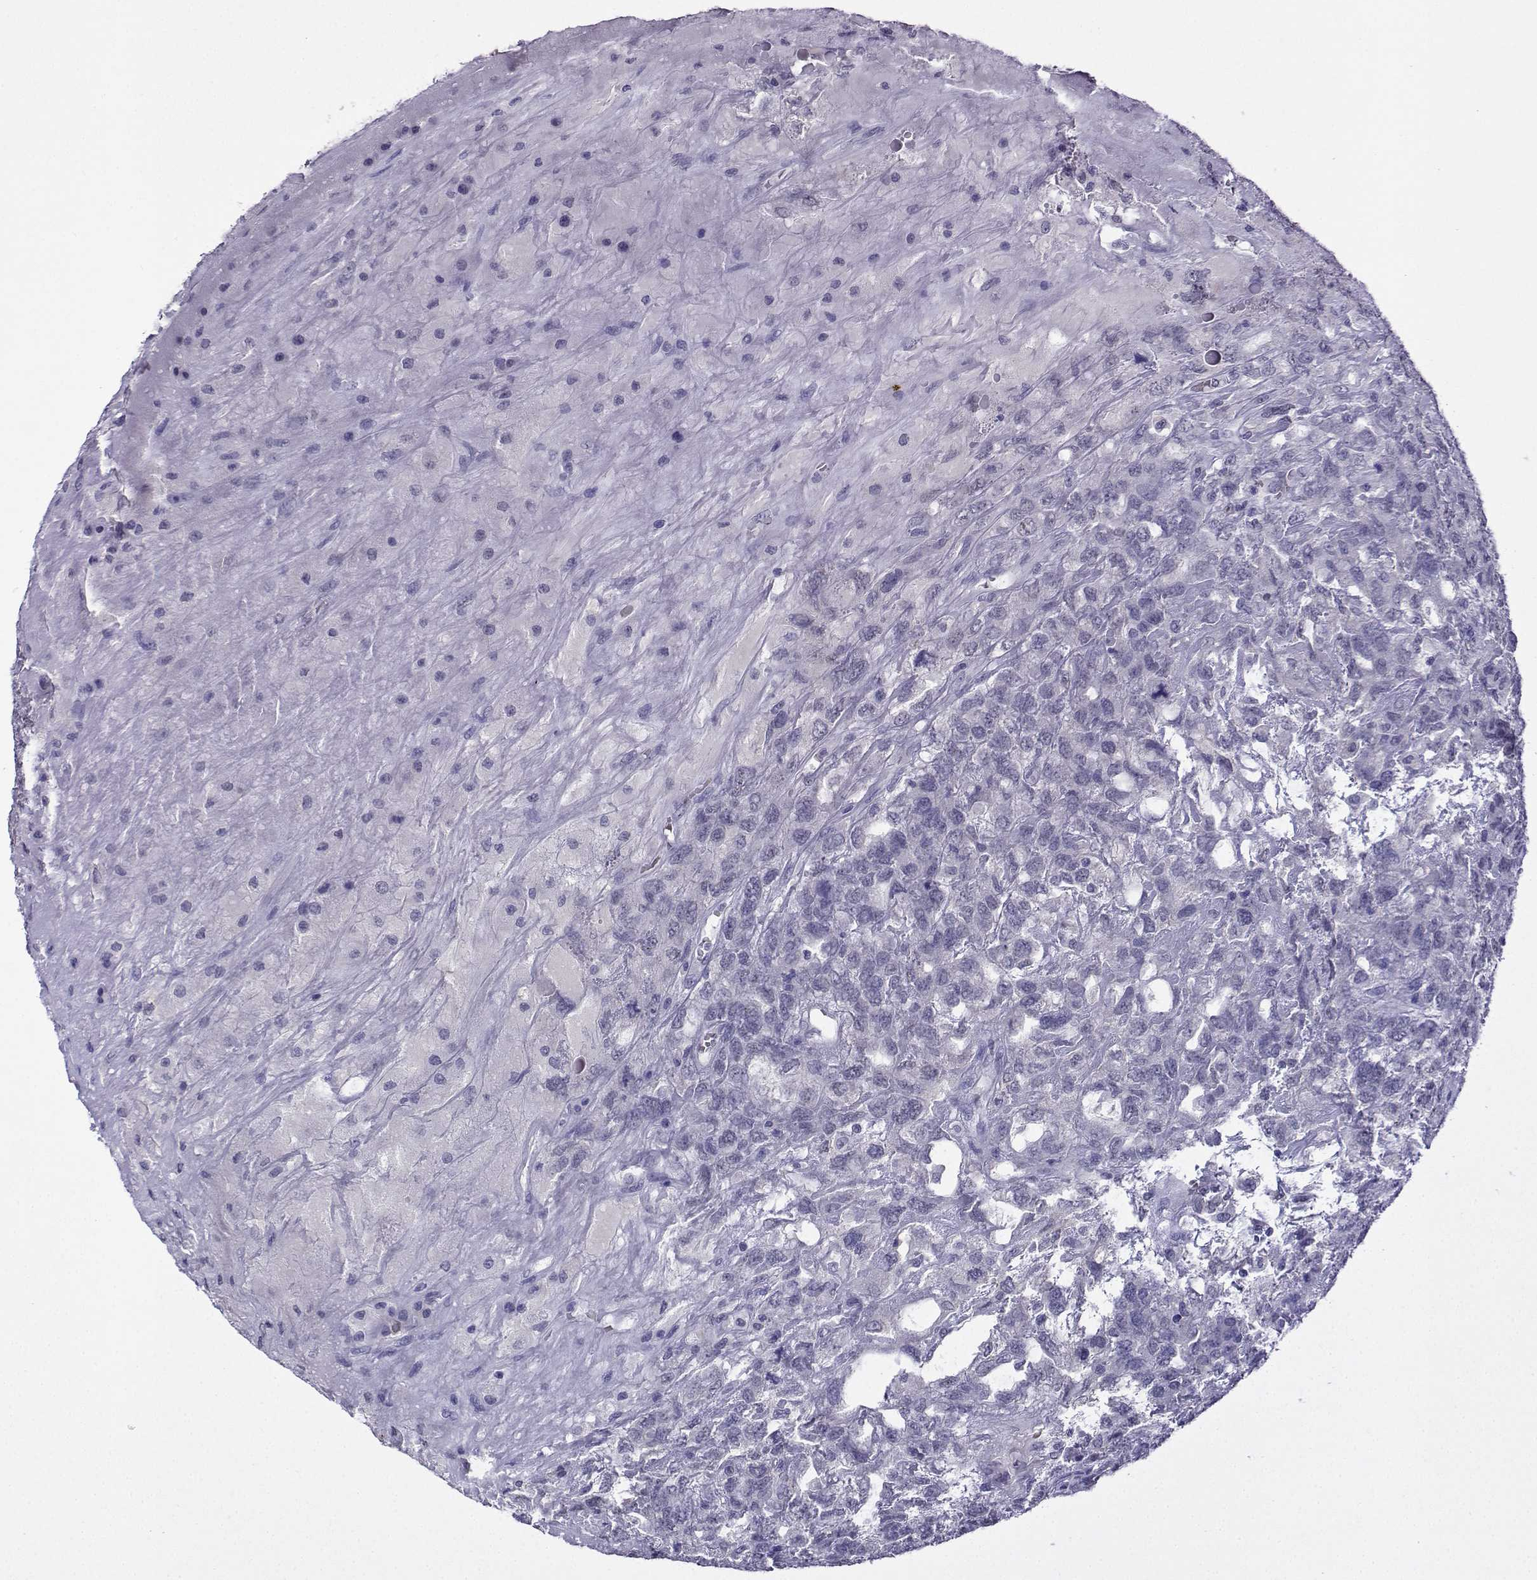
{"staining": {"intensity": "negative", "quantity": "none", "location": "none"}, "tissue": "testis cancer", "cell_type": "Tumor cells", "image_type": "cancer", "snomed": [{"axis": "morphology", "description": "Seminoma, NOS"}, {"axis": "topography", "description": "Testis"}], "caption": "A photomicrograph of testis cancer (seminoma) stained for a protein displays no brown staining in tumor cells.", "gene": "LRFN2", "patient": {"sex": "male", "age": 52}}